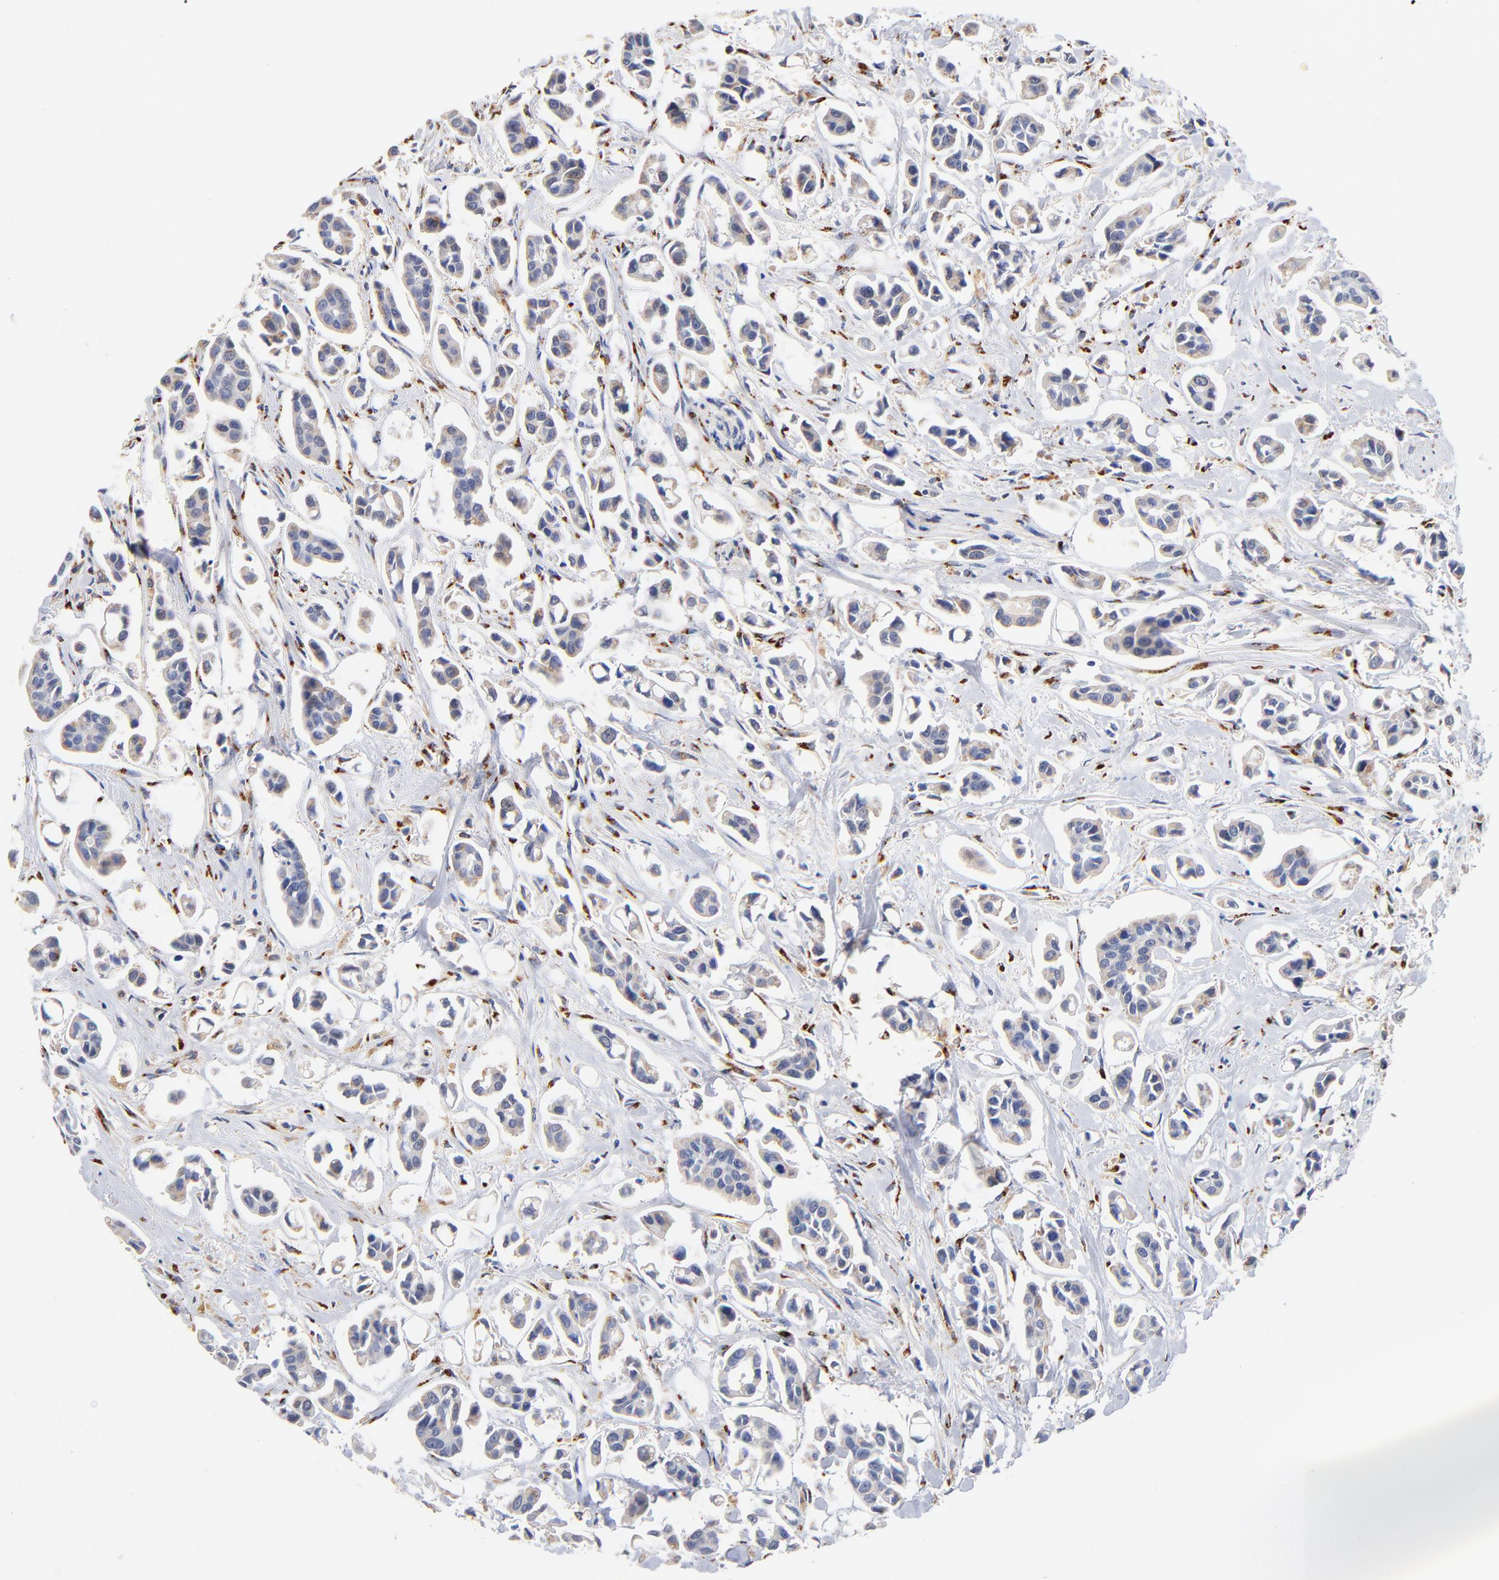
{"staining": {"intensity": "weak", "quantity": "<25%", "location": "cytoplasmic/membranous"}, "tissue": "urothelial cancer", "cell_type": "Tumor cells", "image_type": "cancer", "snomed": [{"axis": "morphology", "description": "Urothelial carcinoma, High grade"}, {"axis": "topography", "description": "Urinary bladder"}], "caption": "Immunohistochemistry photomicrograph of neoplastic tissue: urothelial cancer stained with DAB (3,3'-diaminobenzidine) demonstrates no significant protein expression in tumor cells.", "gene": "FMNL3", "patient": {"sex": "male", "age": 66}}